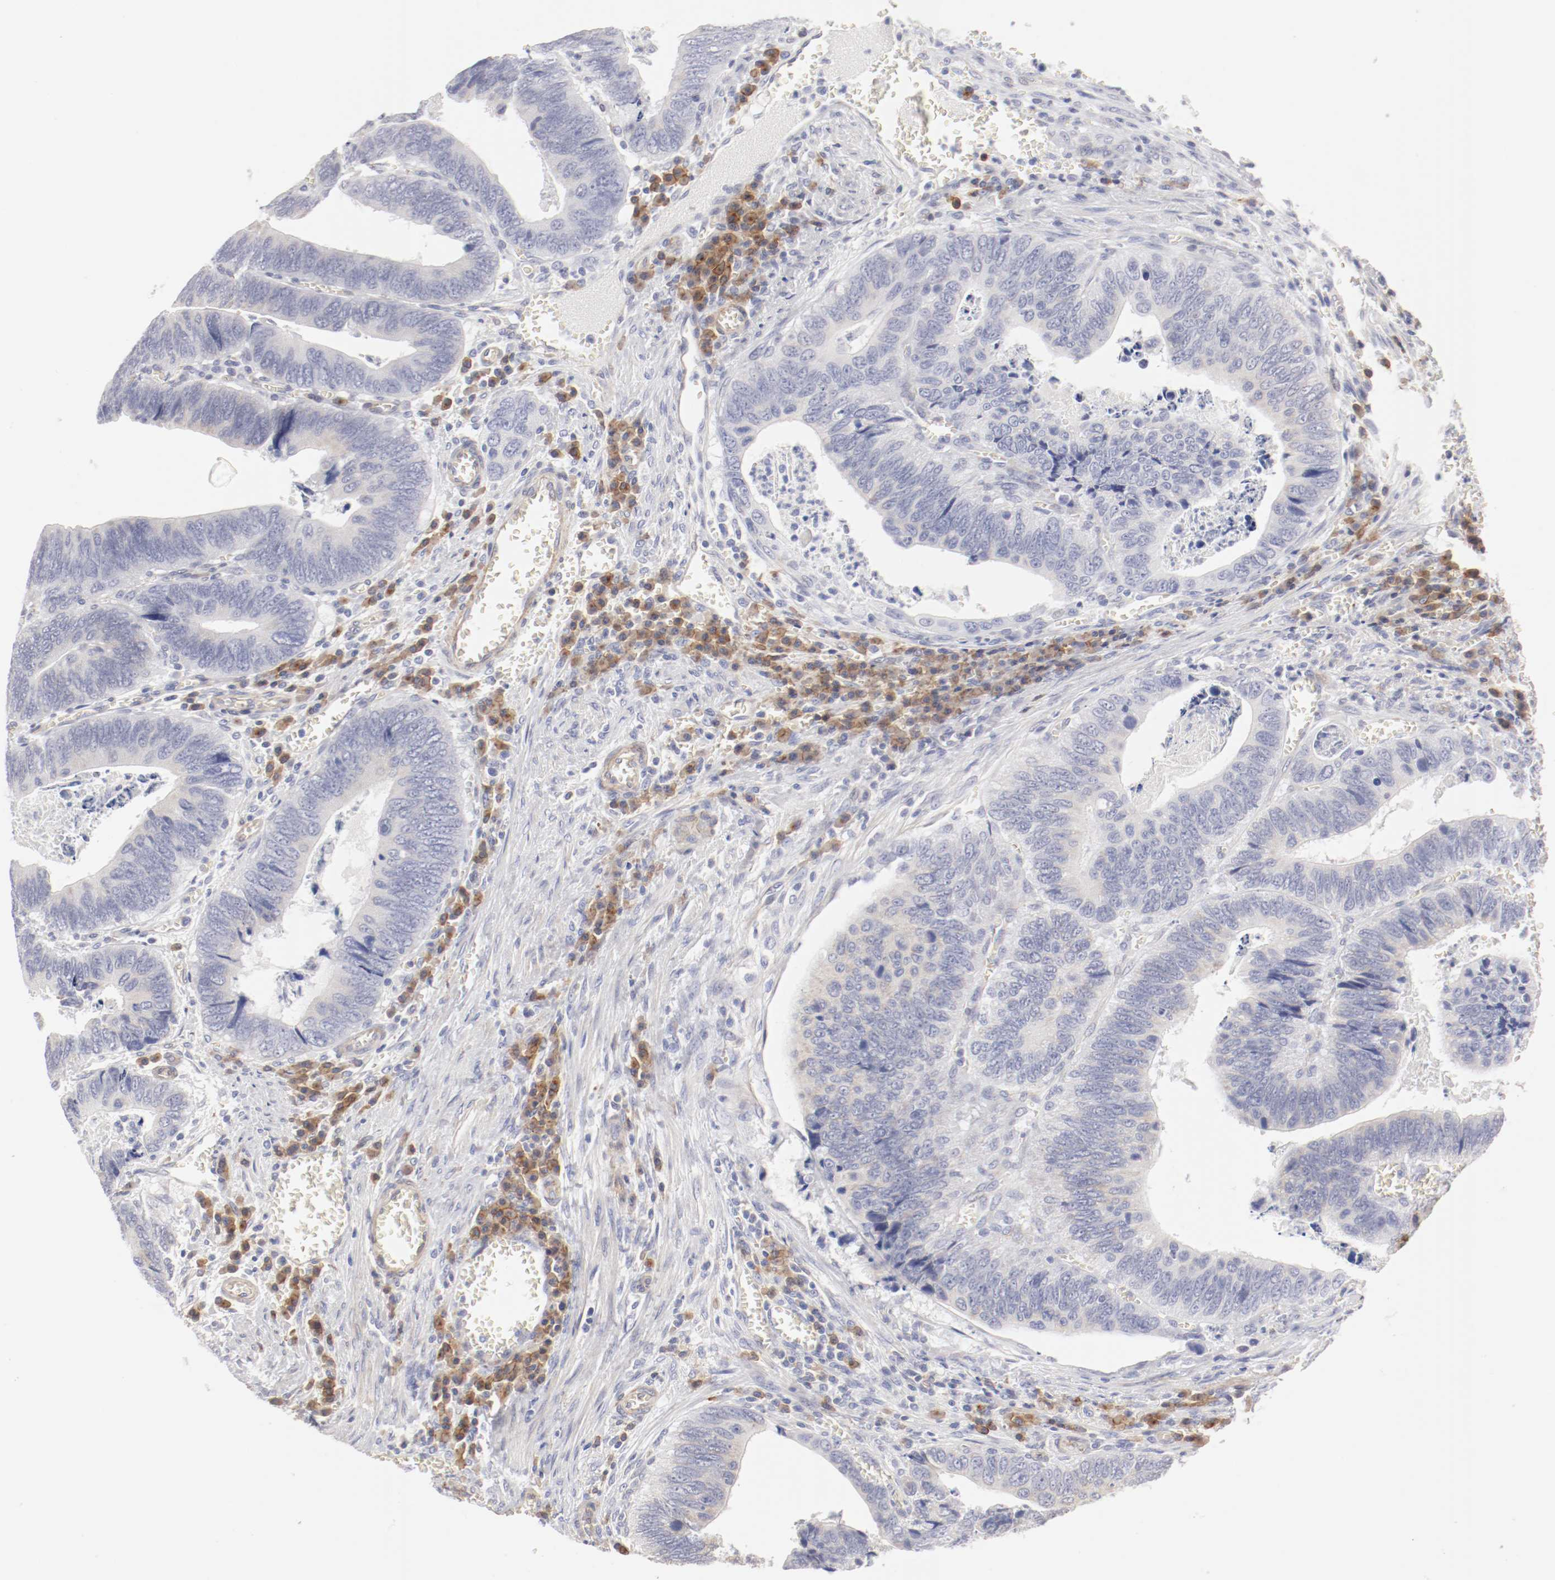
{"staining": {"intensity": "weak", "quantity": "<25%", "location": "cytoplasmic/membranous"}, "tissue": "colorectal cancer", "cell_type": "Tumor cells", "image_type": "cancer", "snomed": [{"axis": "morphology", "description": "Adenocarcinoma, NOS"}, {"axis": "topography", "description": "Colon"}], "caption": "Immunohistochemistry of human adenocarcinoma (colorectal) reveals no staining in tumor cells.", "gene": "LAX1", "patient": {"sex": "male", "age": 72}}